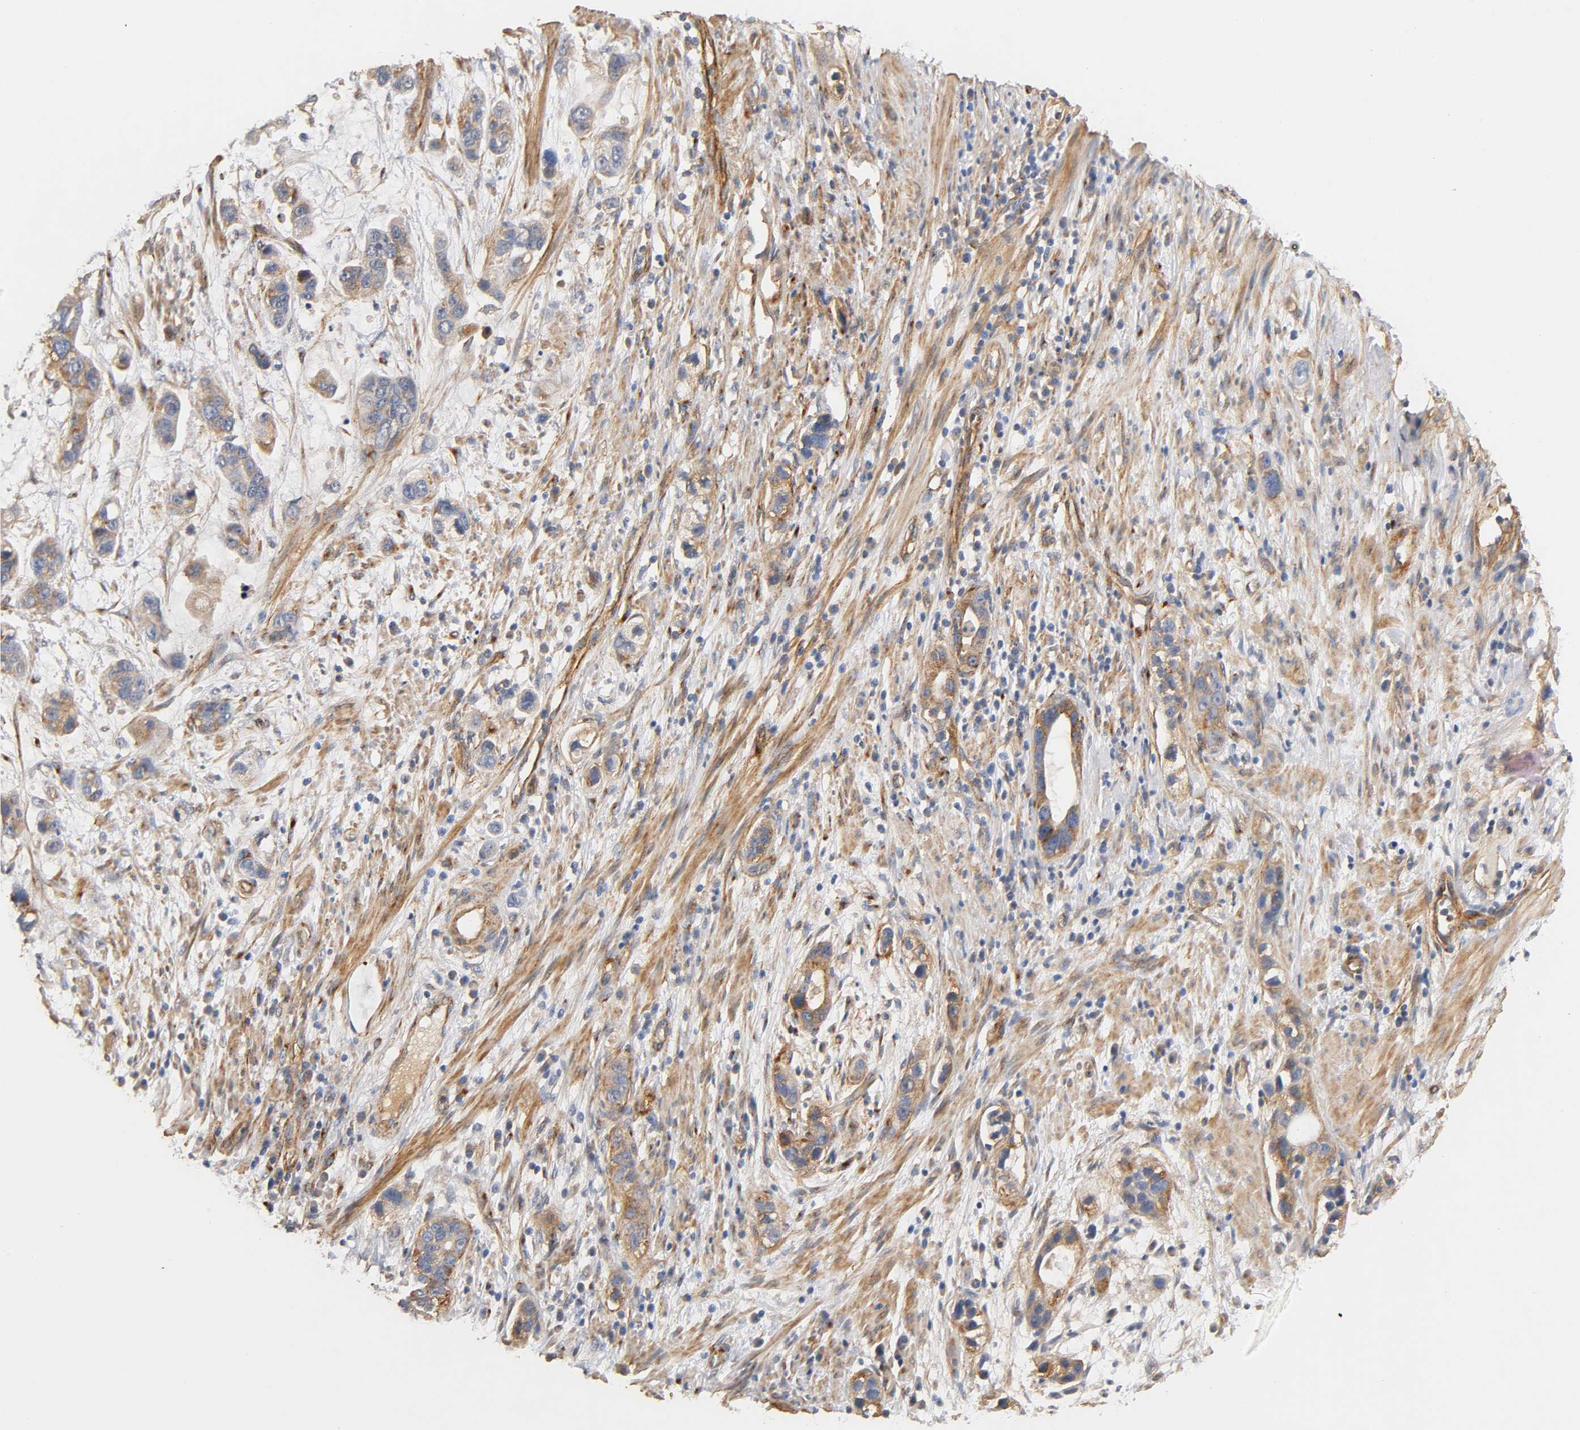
{"staining": {"intensity": "weak", "quantity": "25%-75%", "location": "cytoplasmic/membranous"}, "tissue": "stomach cancer", "cell_type": "Tumor cells", "image_type": "cancer", "snomed": [{"axis": "morphology", "description": "Adenocarcinoma, NOS"}, {"axis": "topography", "description": "Stomach, lower"}], "caption": "Immunohistochemical staining of stomach cancer (adenocarcinoma) reveals low levels of weak cytoplasmic/membranous protein expression in about 25%-75% of tumor cells.", "gene": "IFITM3", "patient": {"sex": "female", "age": 93}}